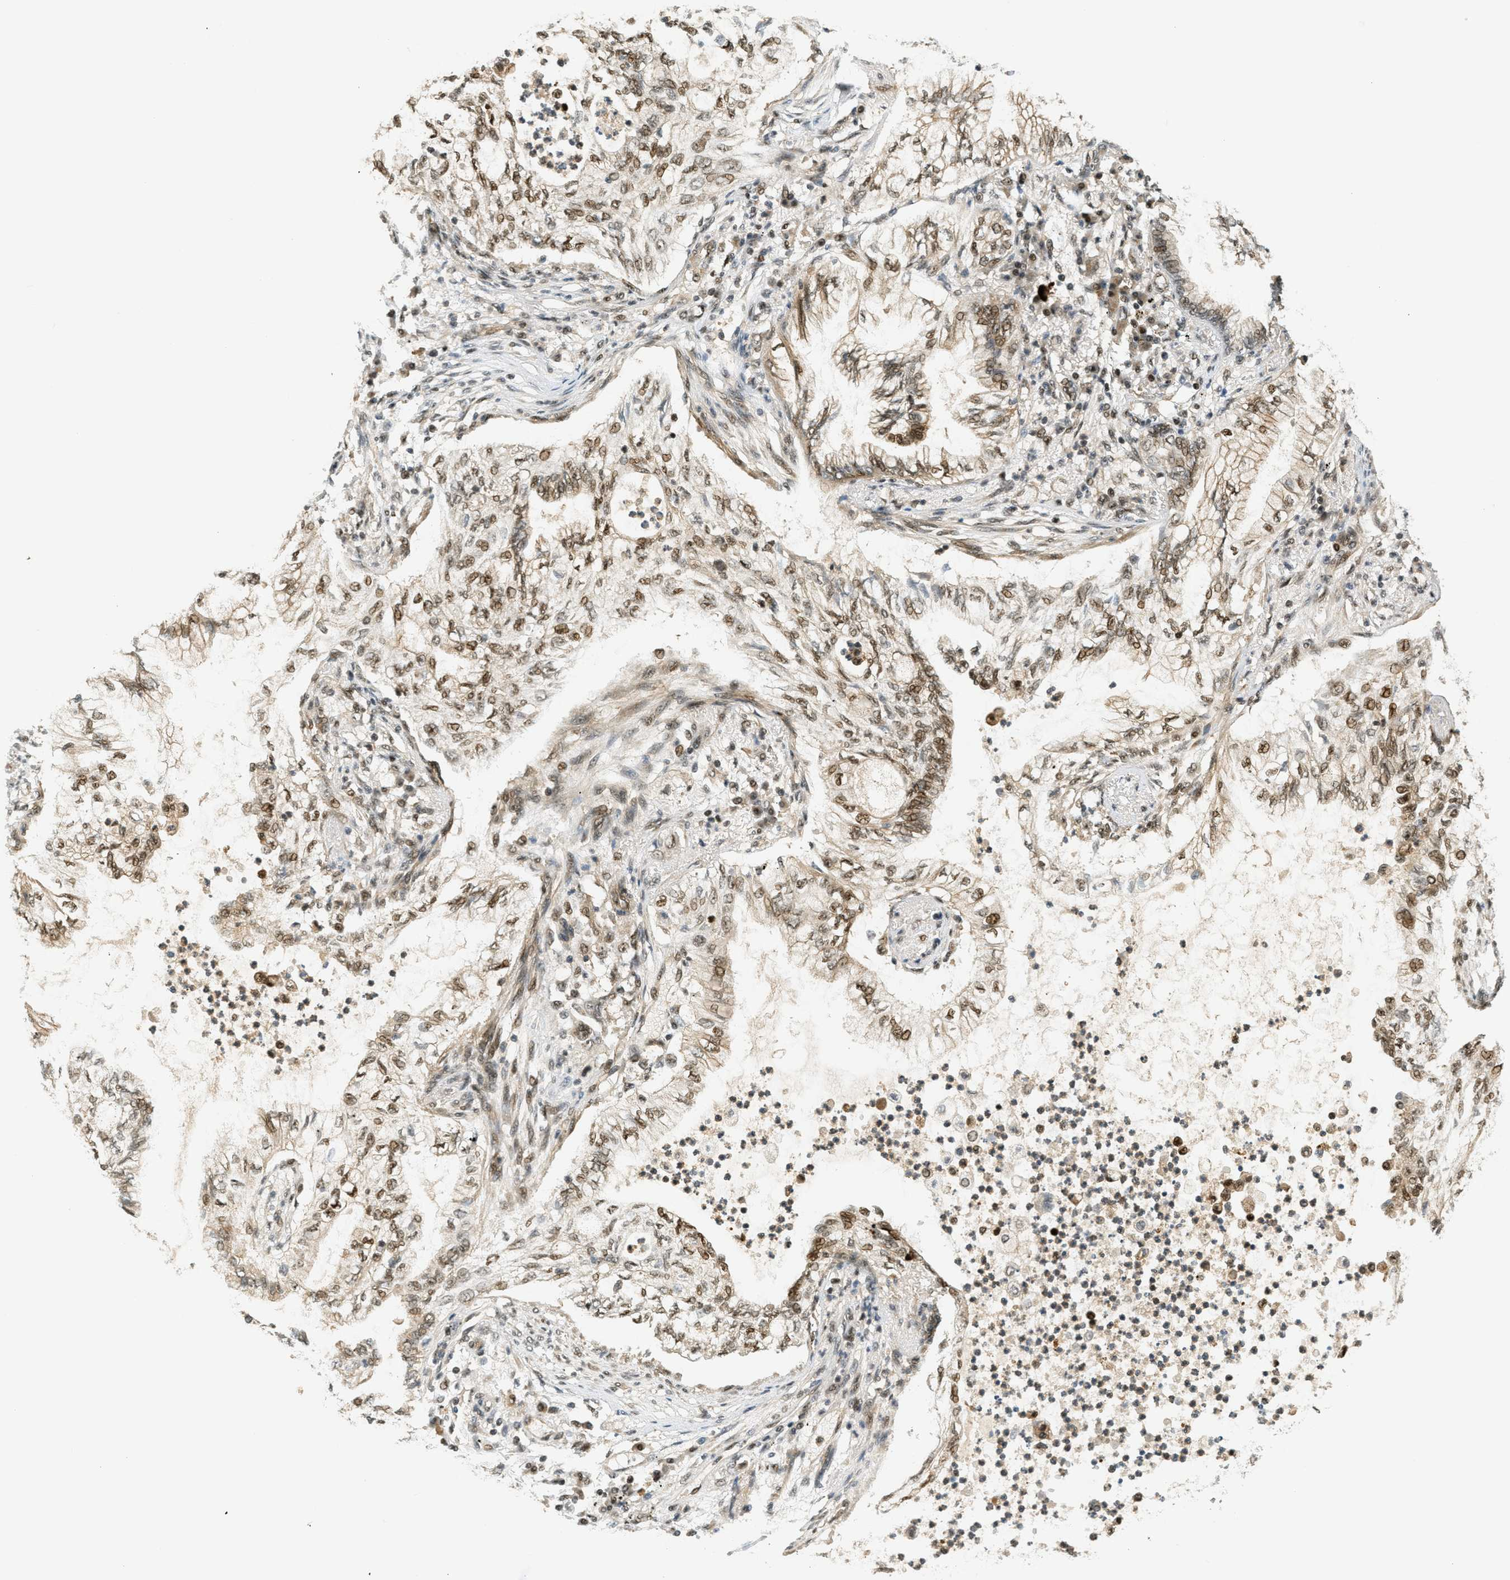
{"staining": {"intensity": "moderate", "quantity": ">75%", "location": "cytoplasmic/membranous,nuclear"}, "tissue": "lung cancer", "cell_type": "Tumor cells", "image_type": "cancer", "snomed": [{"axis": "morphology", "description": "Normal tissue, NOS"}, {"axis": "morphology", "description": "Adenocarcinoma, NOS"}, {"axis": "topography", "description": "Bronchus"}, {"axis": "topography", "description": "Lung"}], "caption": "The photomicrograph displays a brown stain indicating the presence of a protein in the cytoplasmic/membranous and nuclear of tumor cells in lung cancer (adenocarcinoma). The staining was performed using DAB to visualize the protein expression in brown, while the nuclei were stained in blue with hematoxylin (Magnification: 20x).", "gene": "FOXM1", "patient": {"sex": "female", "age": 70}}